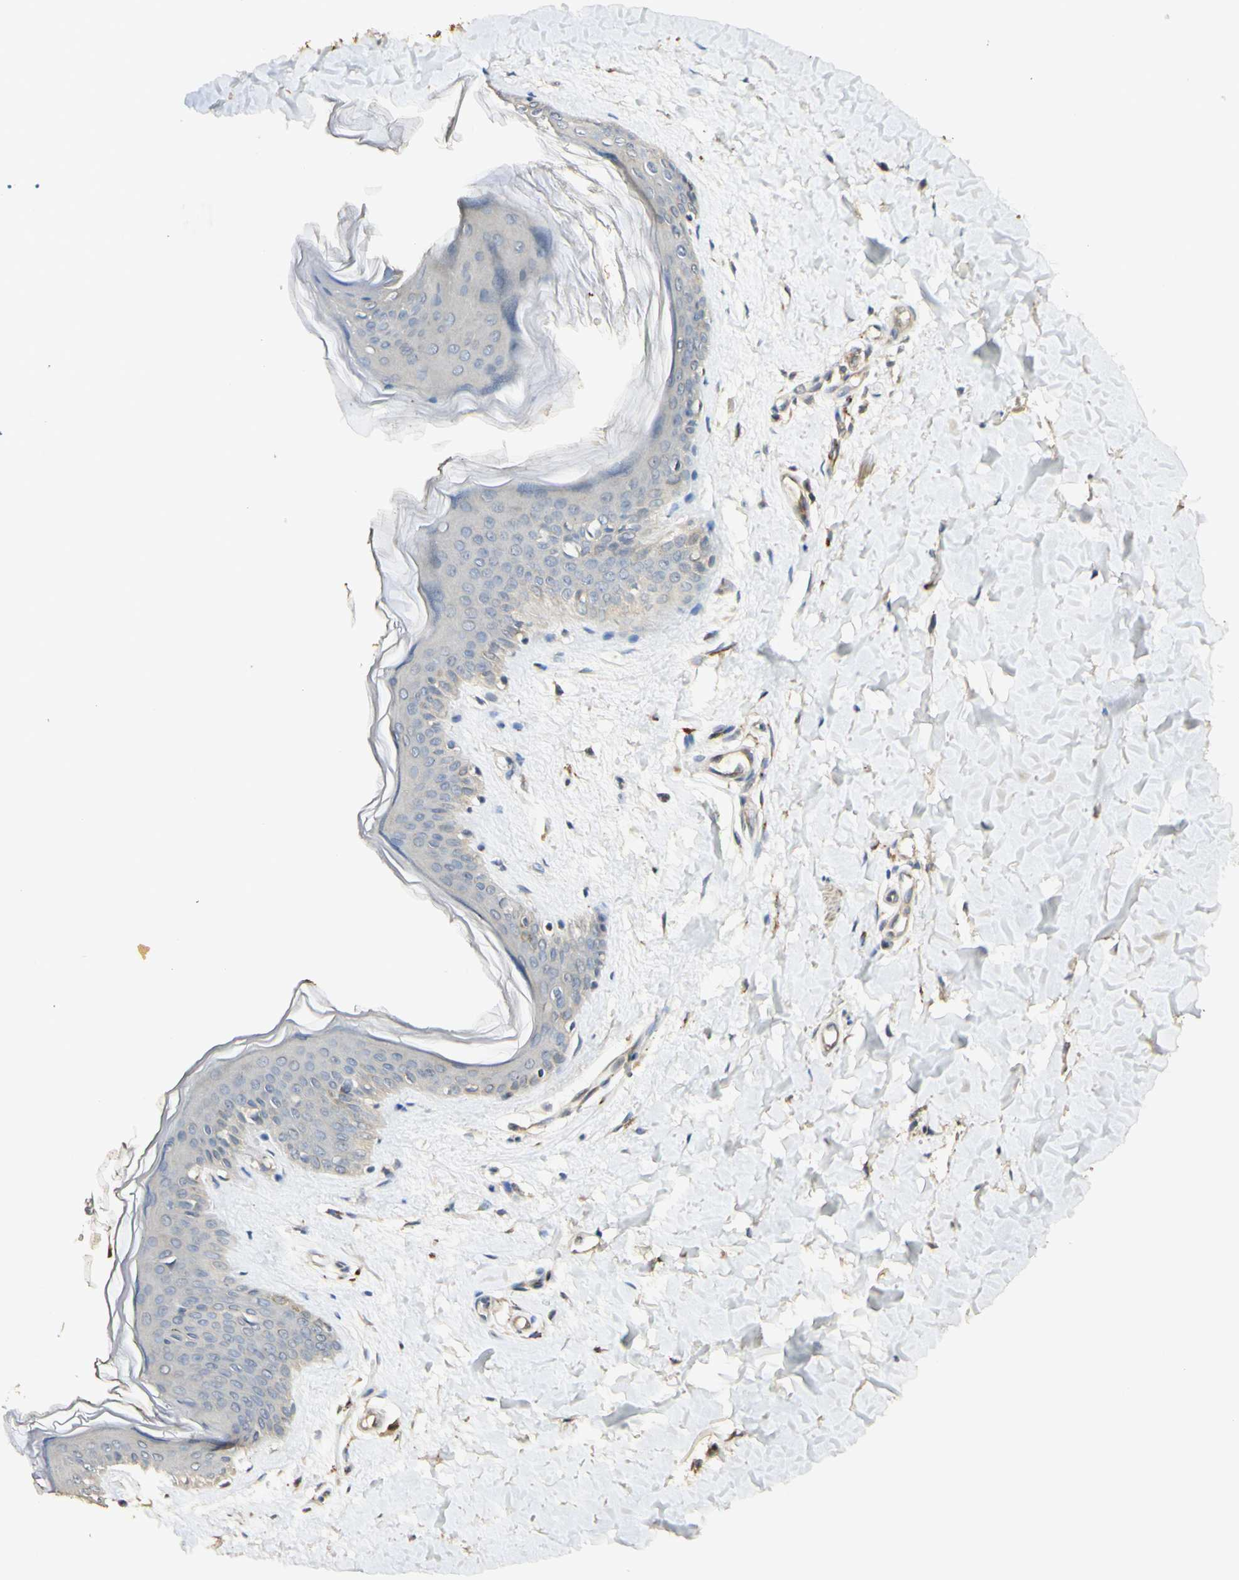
{"staining": {"intensity": "weak", "quantity": ">75%", "location": "cytoplasmic/membranous"}, "tissue": "skin", "cell_type": "Fibroblasts", "image_type": "normal", "snomed": [{"axis": "morphology", "description": "Normal tissue, NOS"}, {"axis": "topography", "description": "Skin"}], "caption": "IHC of unremarkable human skin exhibits low levels of weak cytoplasmic/membranous staining in approximately >75% of fibroblasts.", "gene": "AGER", "patient": {"sex": "female", "age": 41}}